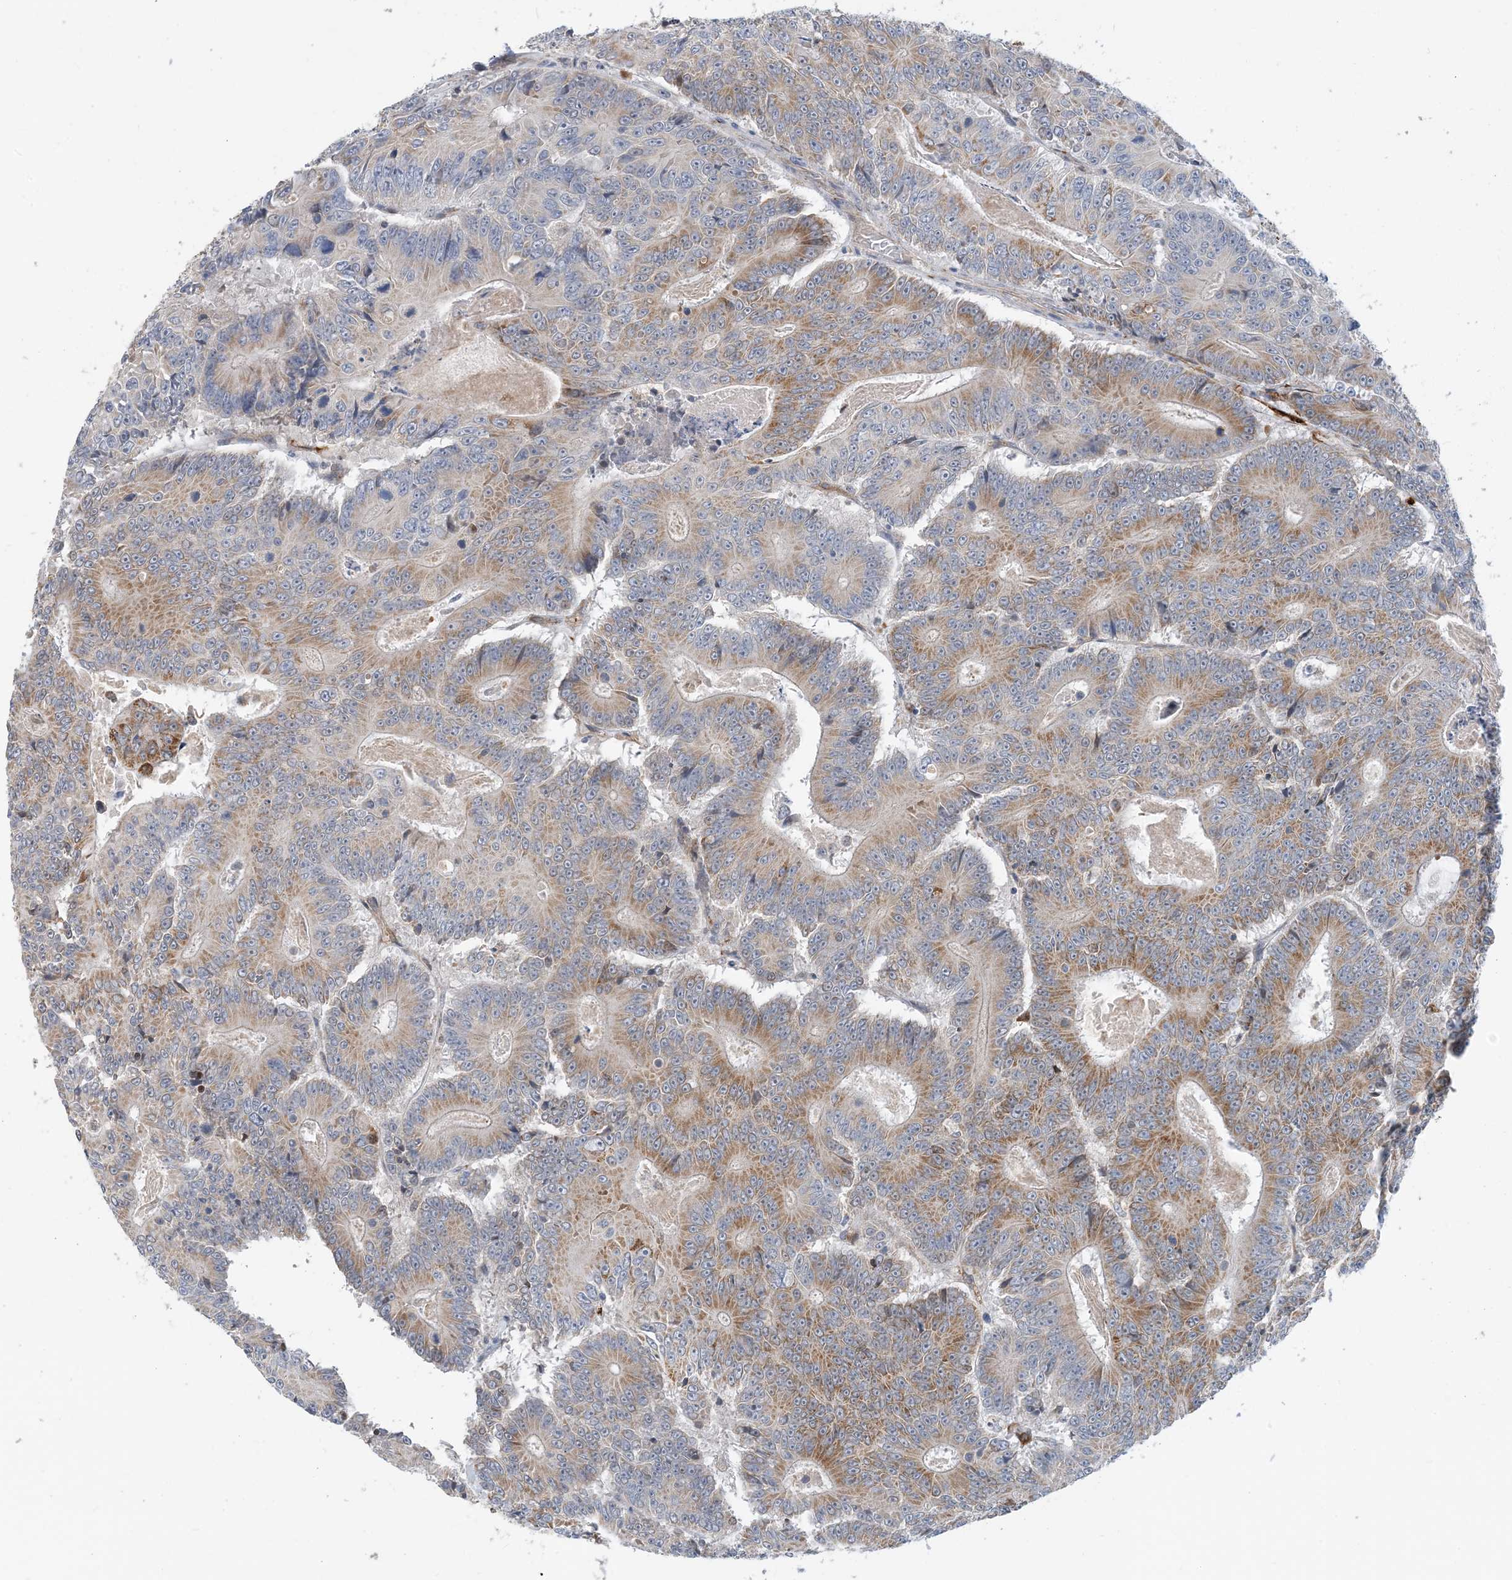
{"staining": {"intensity": "moderate", "quantity": "25%-75%", "location": "cytoplasmic/membranous"}, "tissue": "colorectal cancer", "cell_type": "Tumor cells", "image_type": "cancer", "snomed": [{"axis": "morphology", "description": "Adenocarcinoma, NOS"}, {"axis": "topography", "description": "Colon"}], "caption": "Protein staining by immunohistochemistry (IHC) demonstrates moderate cytoplasmic/membranous staining in approximately 25%-75% of tumor cells in adenocarcinoma (colorectal). Immunohistochemistry stains the protein of interest in brown and the nuclei are stained blue.", "gene": "EIF2A", "patient": {"sex": "male", "age": 83}}